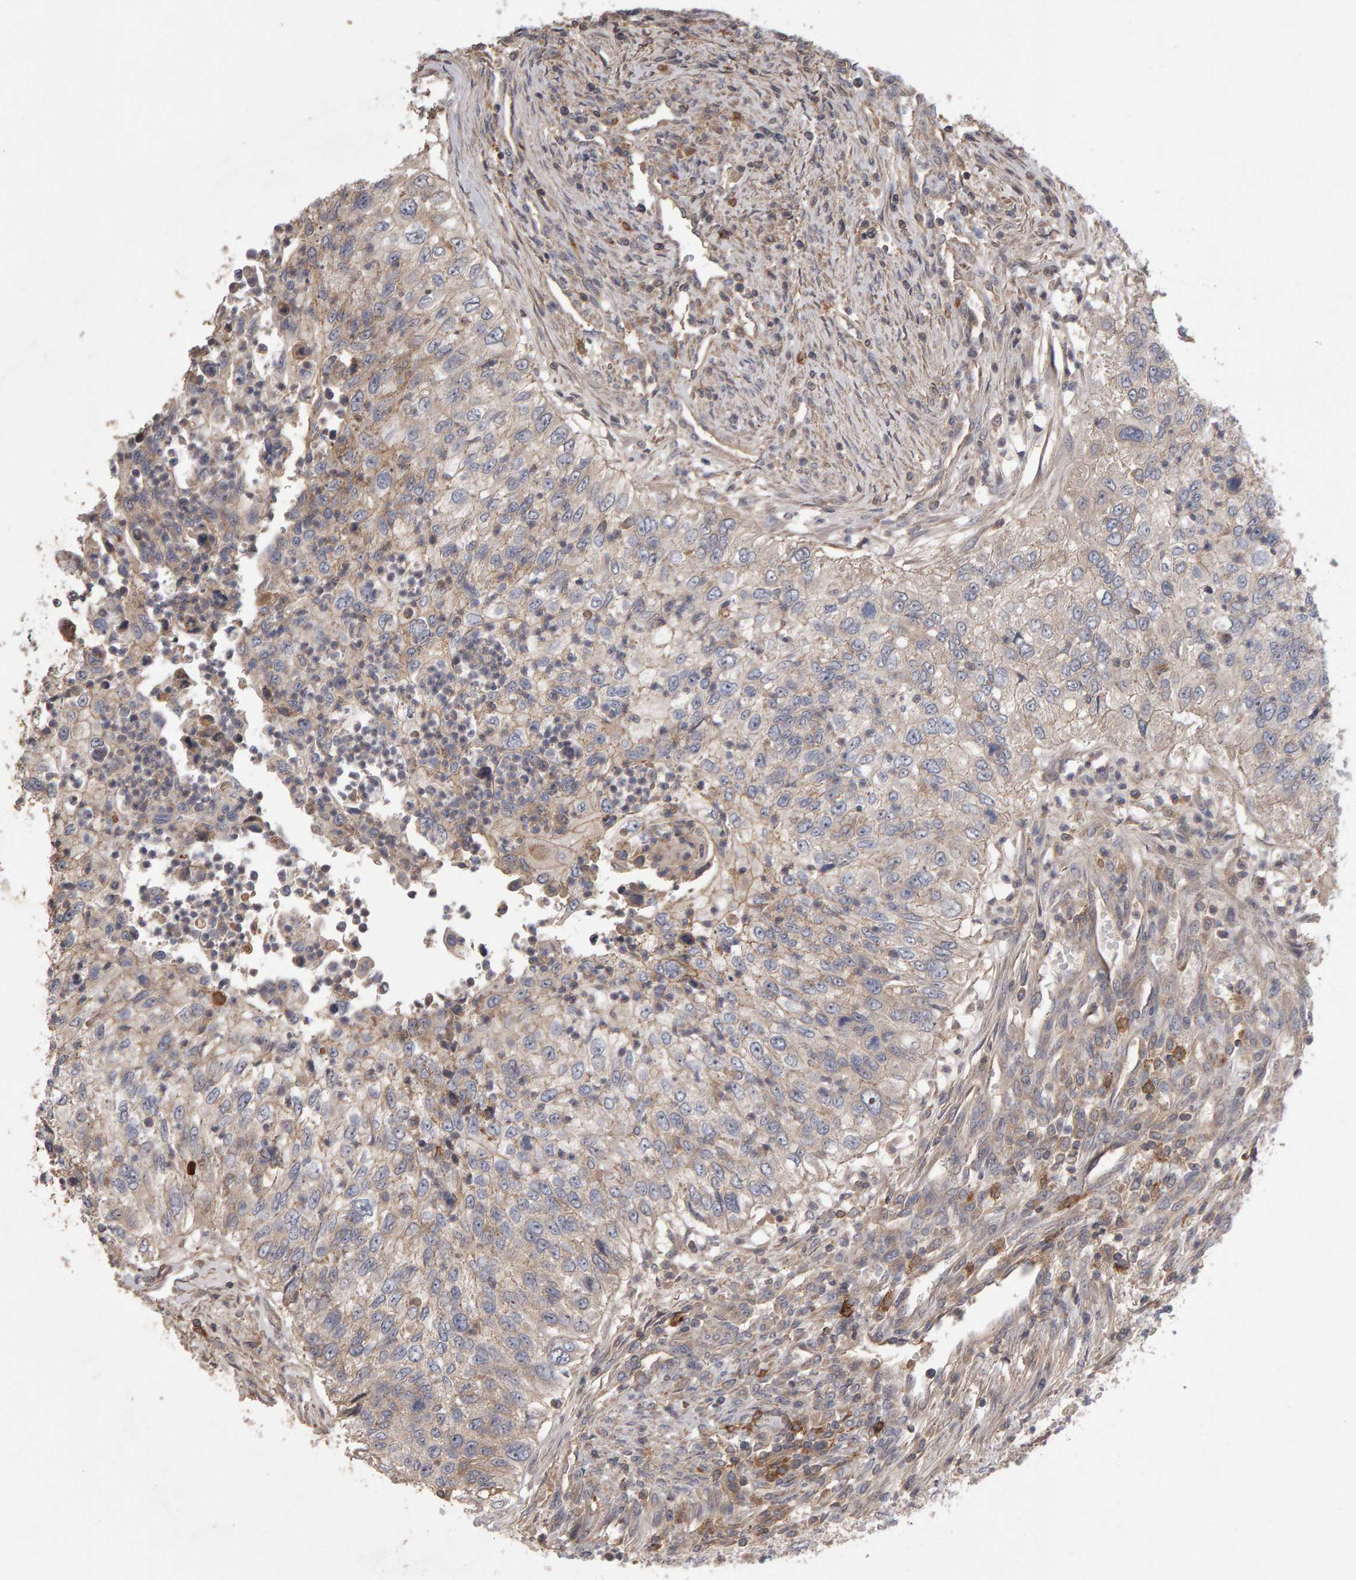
{"staining": {"intensity": "weak", "quantity": "<25%", "location": "cytoplasmic/membranous"}, "tissue": "urothelial cancer", "cell_type": "Tumor cells", "image_type": "cancer", "snomed": [{"axis": "morphology", "description": "Urothelial carcinoma, High grade"}, {"axis": "topography", "description": "Urinary bladder"}], "caption": "Micrograph shows no protein expression in tumor cells of high-grade urothelial carcinoma tissue. (DAB (3,3'-diaminobenzidine) immunohistochemistry (IHC), high magnification).", "gene": "PGS1", "patient": {"sex": "female", "age": 60}}